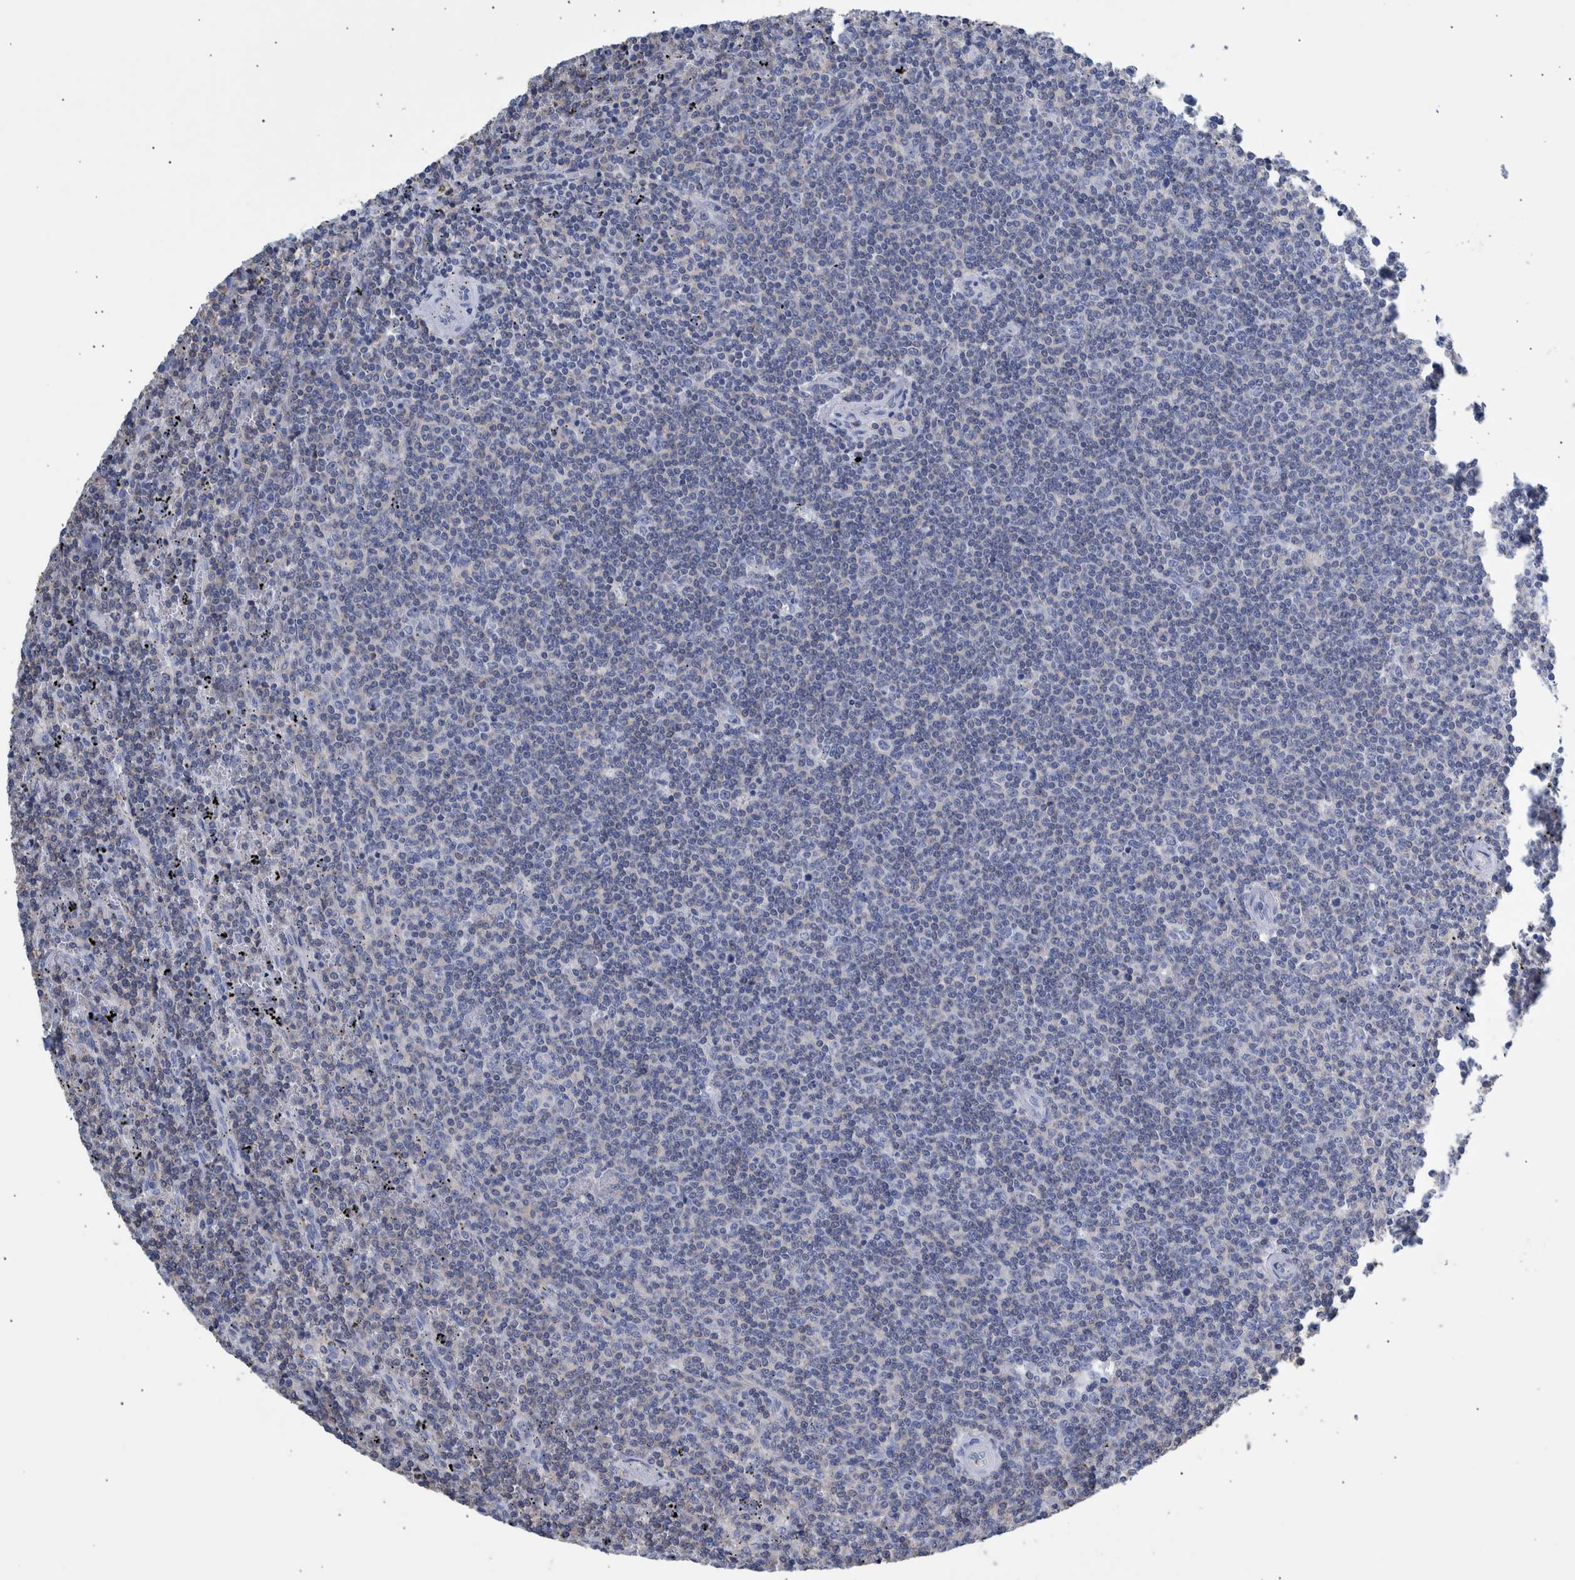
{"staining": {"intensity": "negative", "quantity": "none", "location": "none"}, "tissue": "lymphoma", "cell_type": "Tumor cells", "image_type": "cancer", "snomed": [{"axis": "morphology", "description": "Malignant lymphoma, non-Hodgkin's type, Low grade"}, {"axis": "topography", "description": "Spleen"}], "caption": "Tumor cells are negative for protein expression in human low-grade malignant lymphoma, non-Hodgkin's type.", "gene": "PPP3CC", "patient": {"sex": "female", "age": 50}}